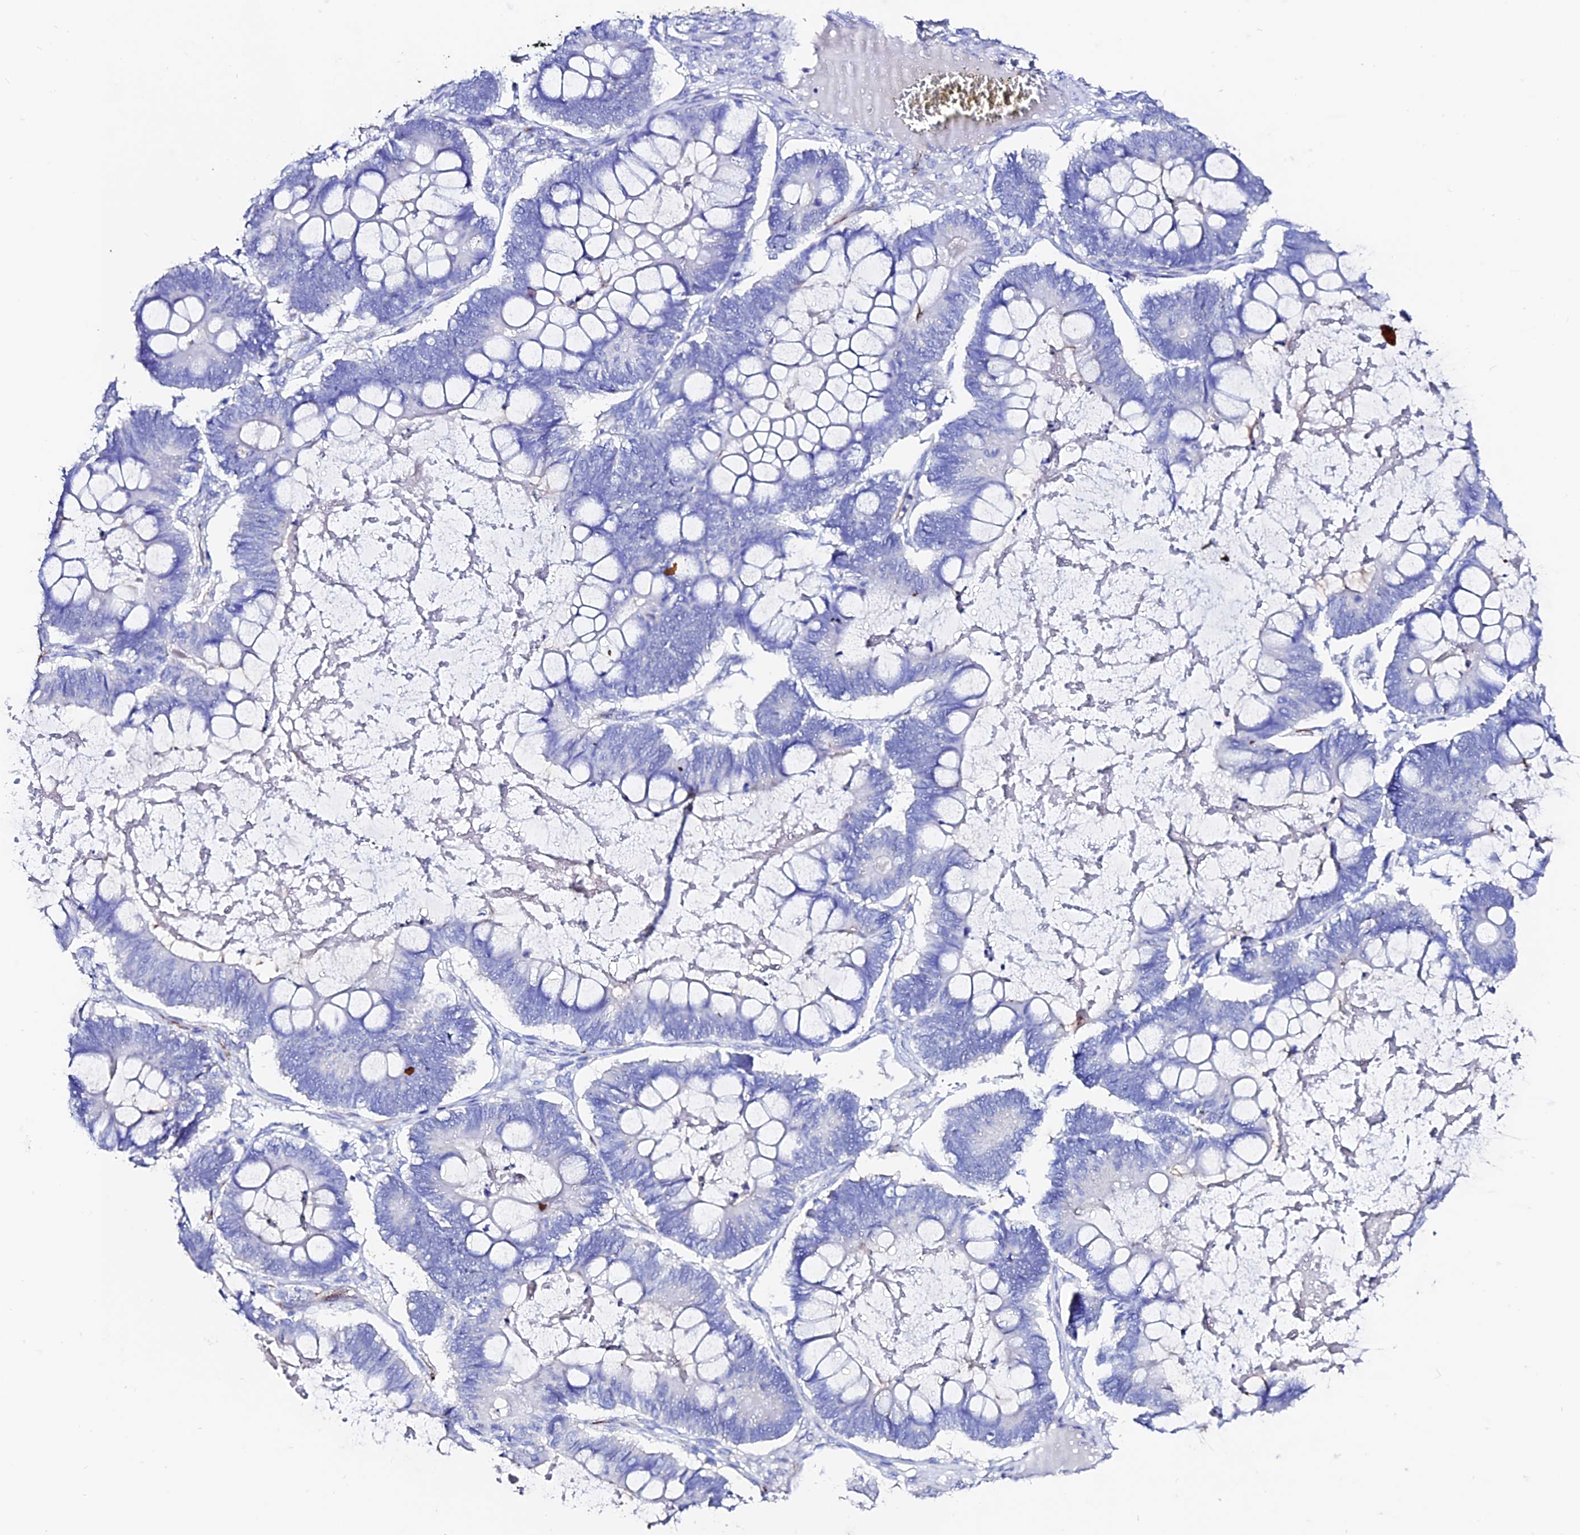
{"staining": {"intensity": "negative", "quantity": "none", "location": "none"}, "tissue": "ovarian cancer", "cell_type": "Tumor cells", "image_type": "cancer", "snomed": [{"axis": "morphology", "description": "Cystadenocarcinoma, mucinous, NOS"}, {"axis": "topography", "description": "Ovary"}], "caption": "The photomicrograph displays no significant staining in tumor cells of ovarian cancer. (DAB immunohistochemistry (IHC) with hematoxylin counter stain).", "gene": "ESM1", "patient": {"sex": "female", "age": 61}}